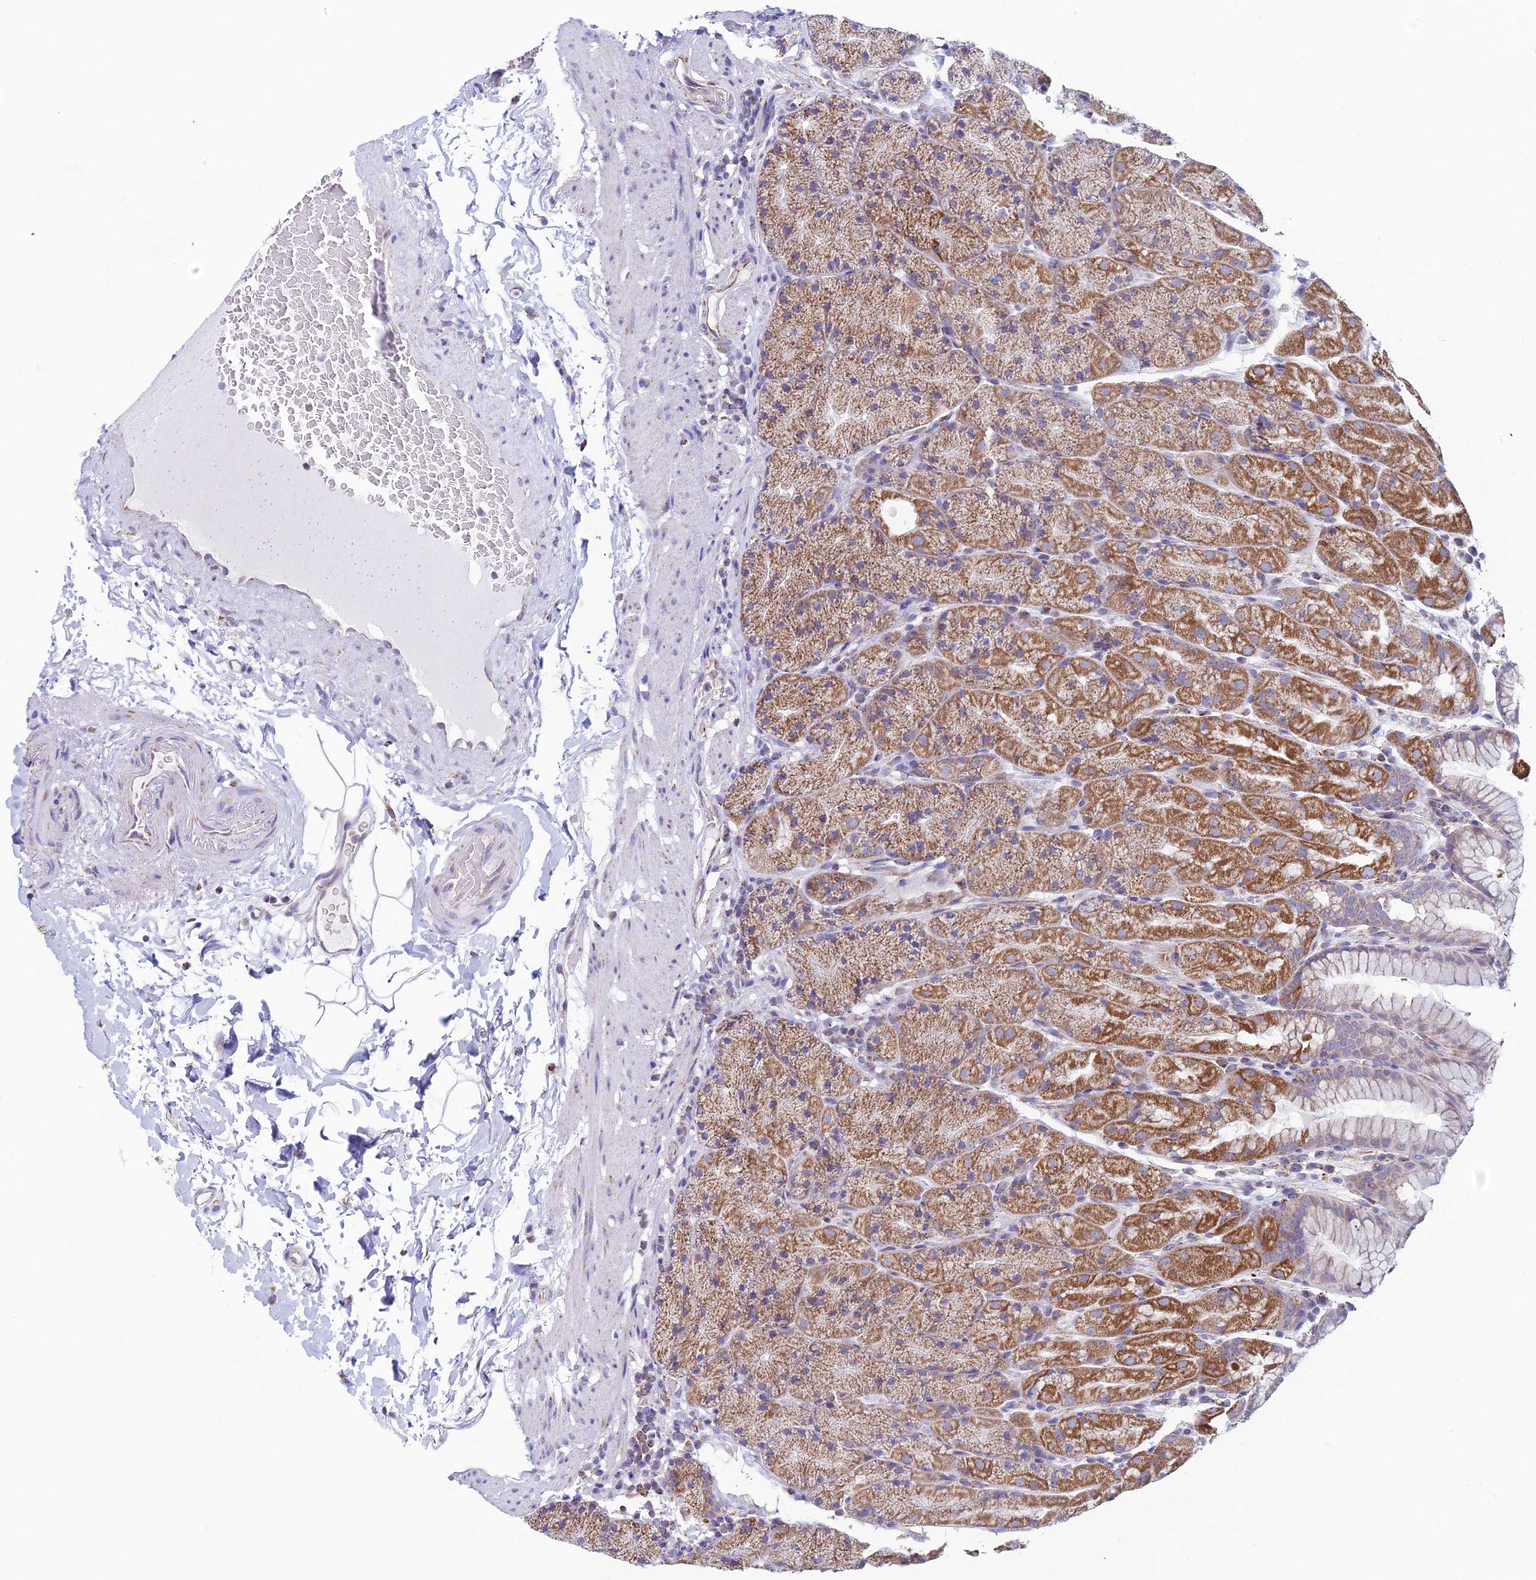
{"staining": {"intensity": "moderate", "quantity": ">75%", "location": "cytoplasmic/membranous"}, "tissue": "stomach", "cell_type": "Glandular cells", "image_type": "normal", "snomed": [{"axis": "morphology", "description": "Normal tissue, NOS"}, {"axis": "topography", "description": "Stomach, upper"}, {"axis": "topography", "description": "Stomach, lower"}], "caption": "Immunohistochemical staining of normal human stomach exhibits >75% levels of moderate cytoplasmic/membranous protein positivity in approximately >75% of glandular cells.", "gene": "ZNG1A", "patient": {"sex": "male", "age": 67}}